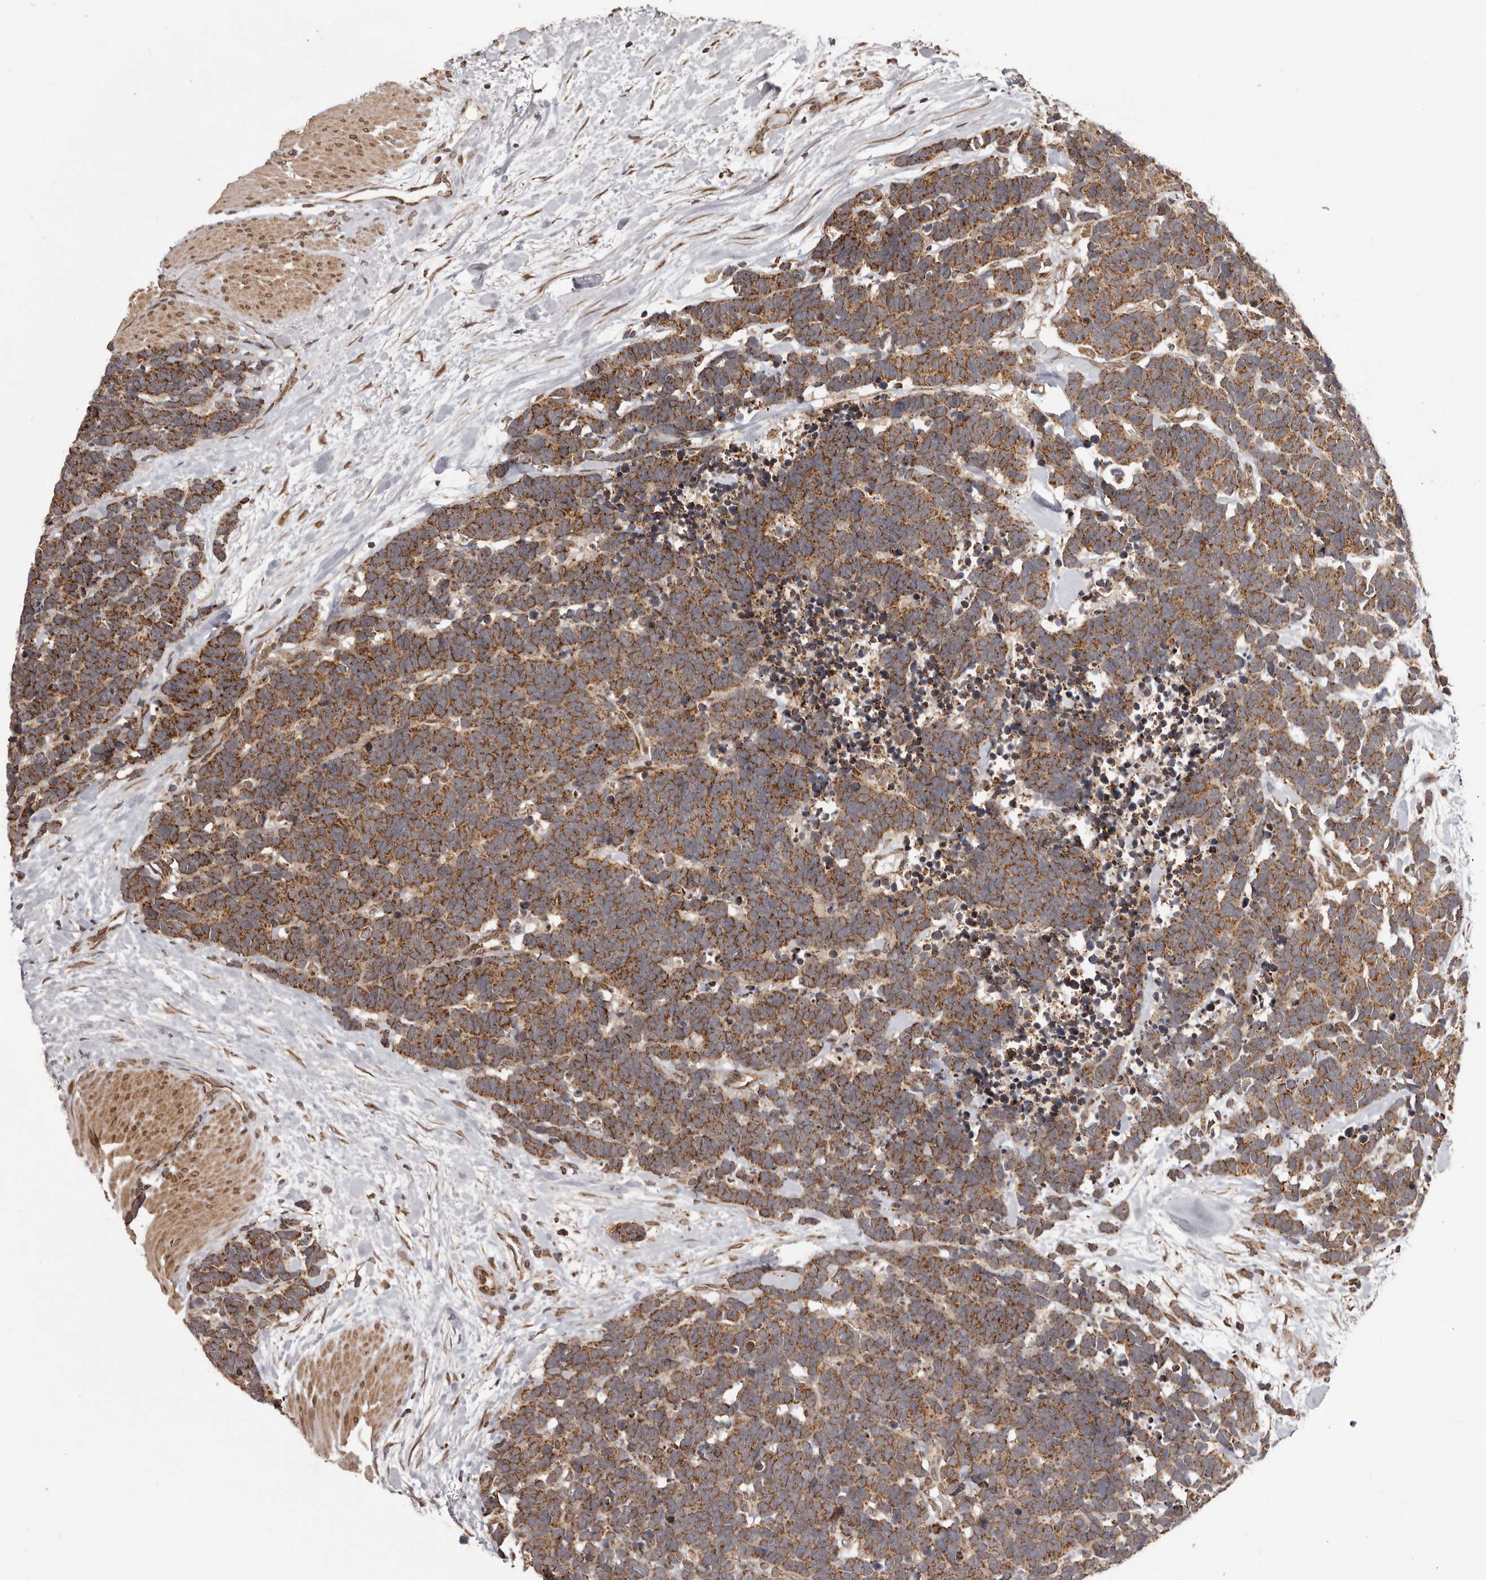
{"staining": {"intensity": "strong", "quantity": ">75%", "location": "cytoplasmic/membranous"}, "tissue": "carcinoid", "cell_type": "Tumor cells", "image_type": "cancer", "snomed": [{"axis": "morphology", "description": "Carcinoma, NOS"}, {"axis": "morphology", "description": "Carcinoid, malignant, NOS"}, {"axis": "topography", "description": "Urinary bladder"}], "caption": "DAB (3,3'-diaminobenzidine) immunohistochemical staining of malignant carcinoid demonstrates strong cytoplasmic/membranous protein staining in about >75% of tumor cells.", "gene": "CHRM2", "patient": {"sex": "male", "age": 57}}